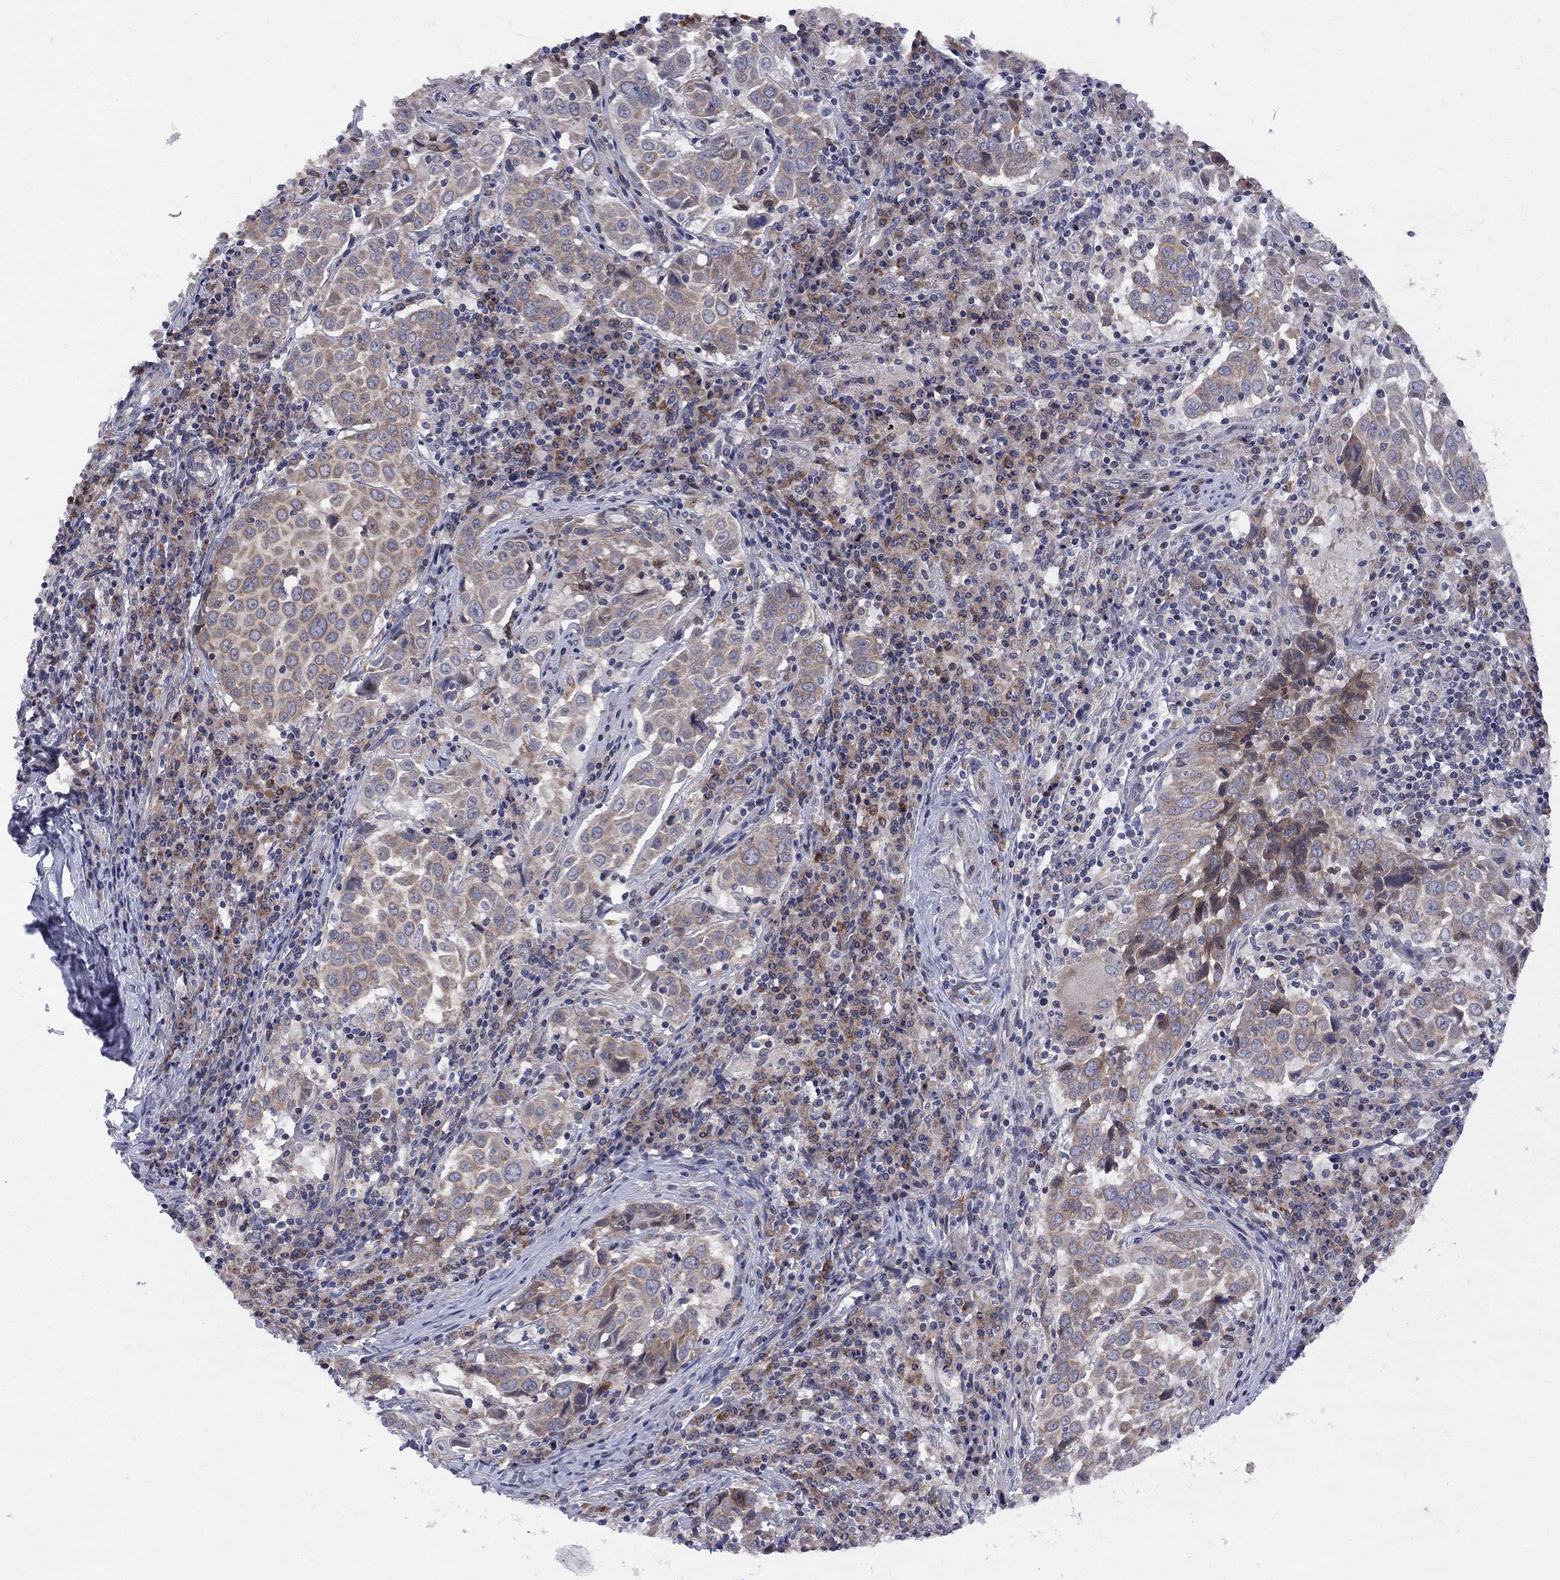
{"staining": {"intensity": "moderate", "quantity": "25%-75%", "location": "cytoplasmic/membranous"}, "tissue": "lung cancer", "cell_type": "Tumor cells", "image_type": "cancer", "snomed": [{"axis": "morphology", "description": "Squamous cell carcinoma, NOS"}, {"axis": "topography", "description": "Lung"}], "caption": "A medium amount of moderate cytoplasmic/membranous expression is present in approximately 25%-75% of tumor cells in squamous cell carcinoma (lung) tissue.", "gene": "CNOT11", "patient": {"sex": "male", "age": 57}}